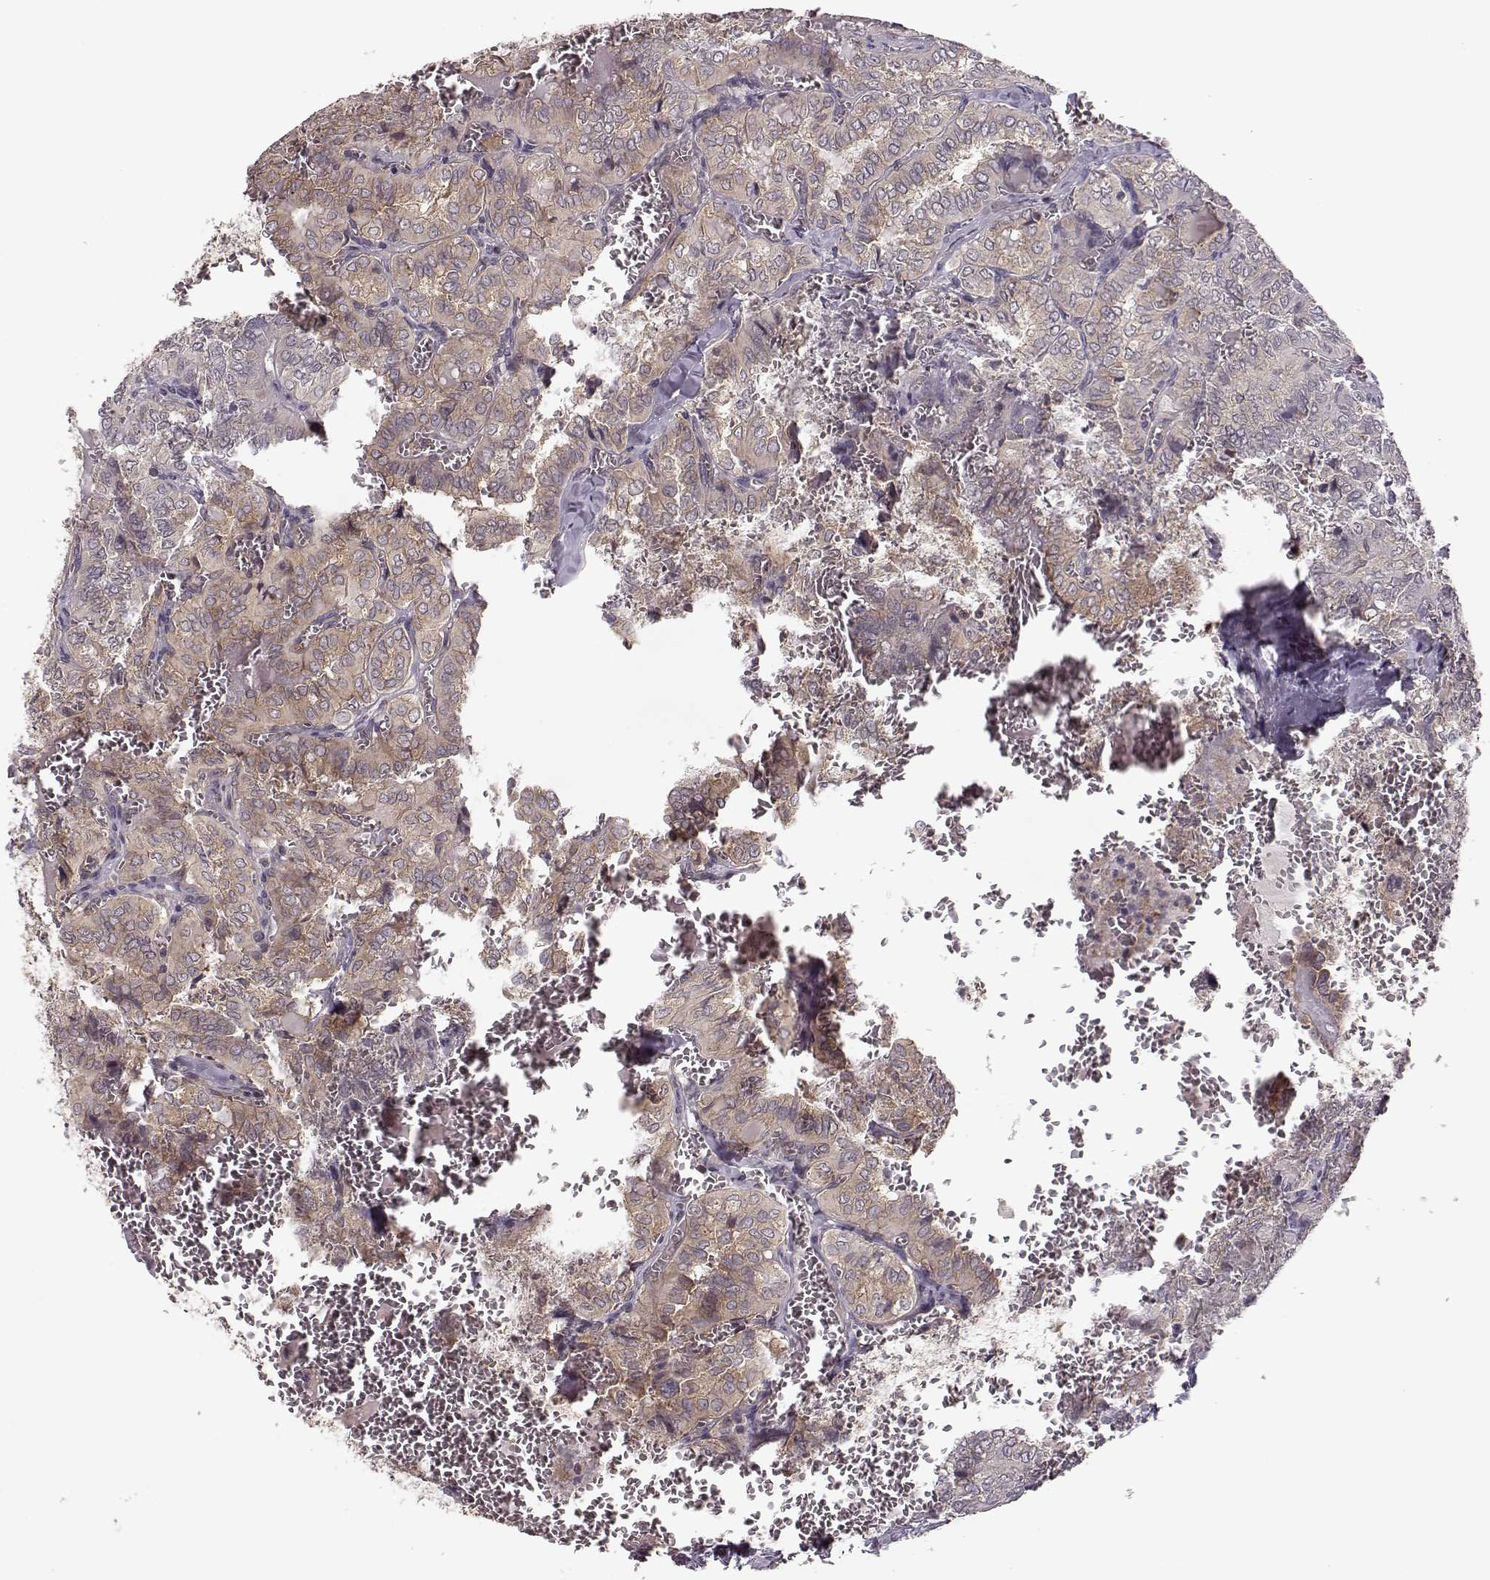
{"staining": {"intensity": "weak", "quantity": "<25%", "location": "cytoplasmic/membranous"}, "tissue": "thyroid cancer", "cell_type": "Tumor cells", "image_type": "cancer", "snomed": [{"axis": "morphology", "description": "Papillary adenocarcinoma, NOS"}, {"axis": "topography", "description": "Thyroid gland"}], "caption": "Immunohistochemical staining of papillary adenocarcinoma (thyroid) exhibits no significant expression in tumor cells.", "gene": "SLAIN2", "patient": {"sex": "female", "age": 41}}